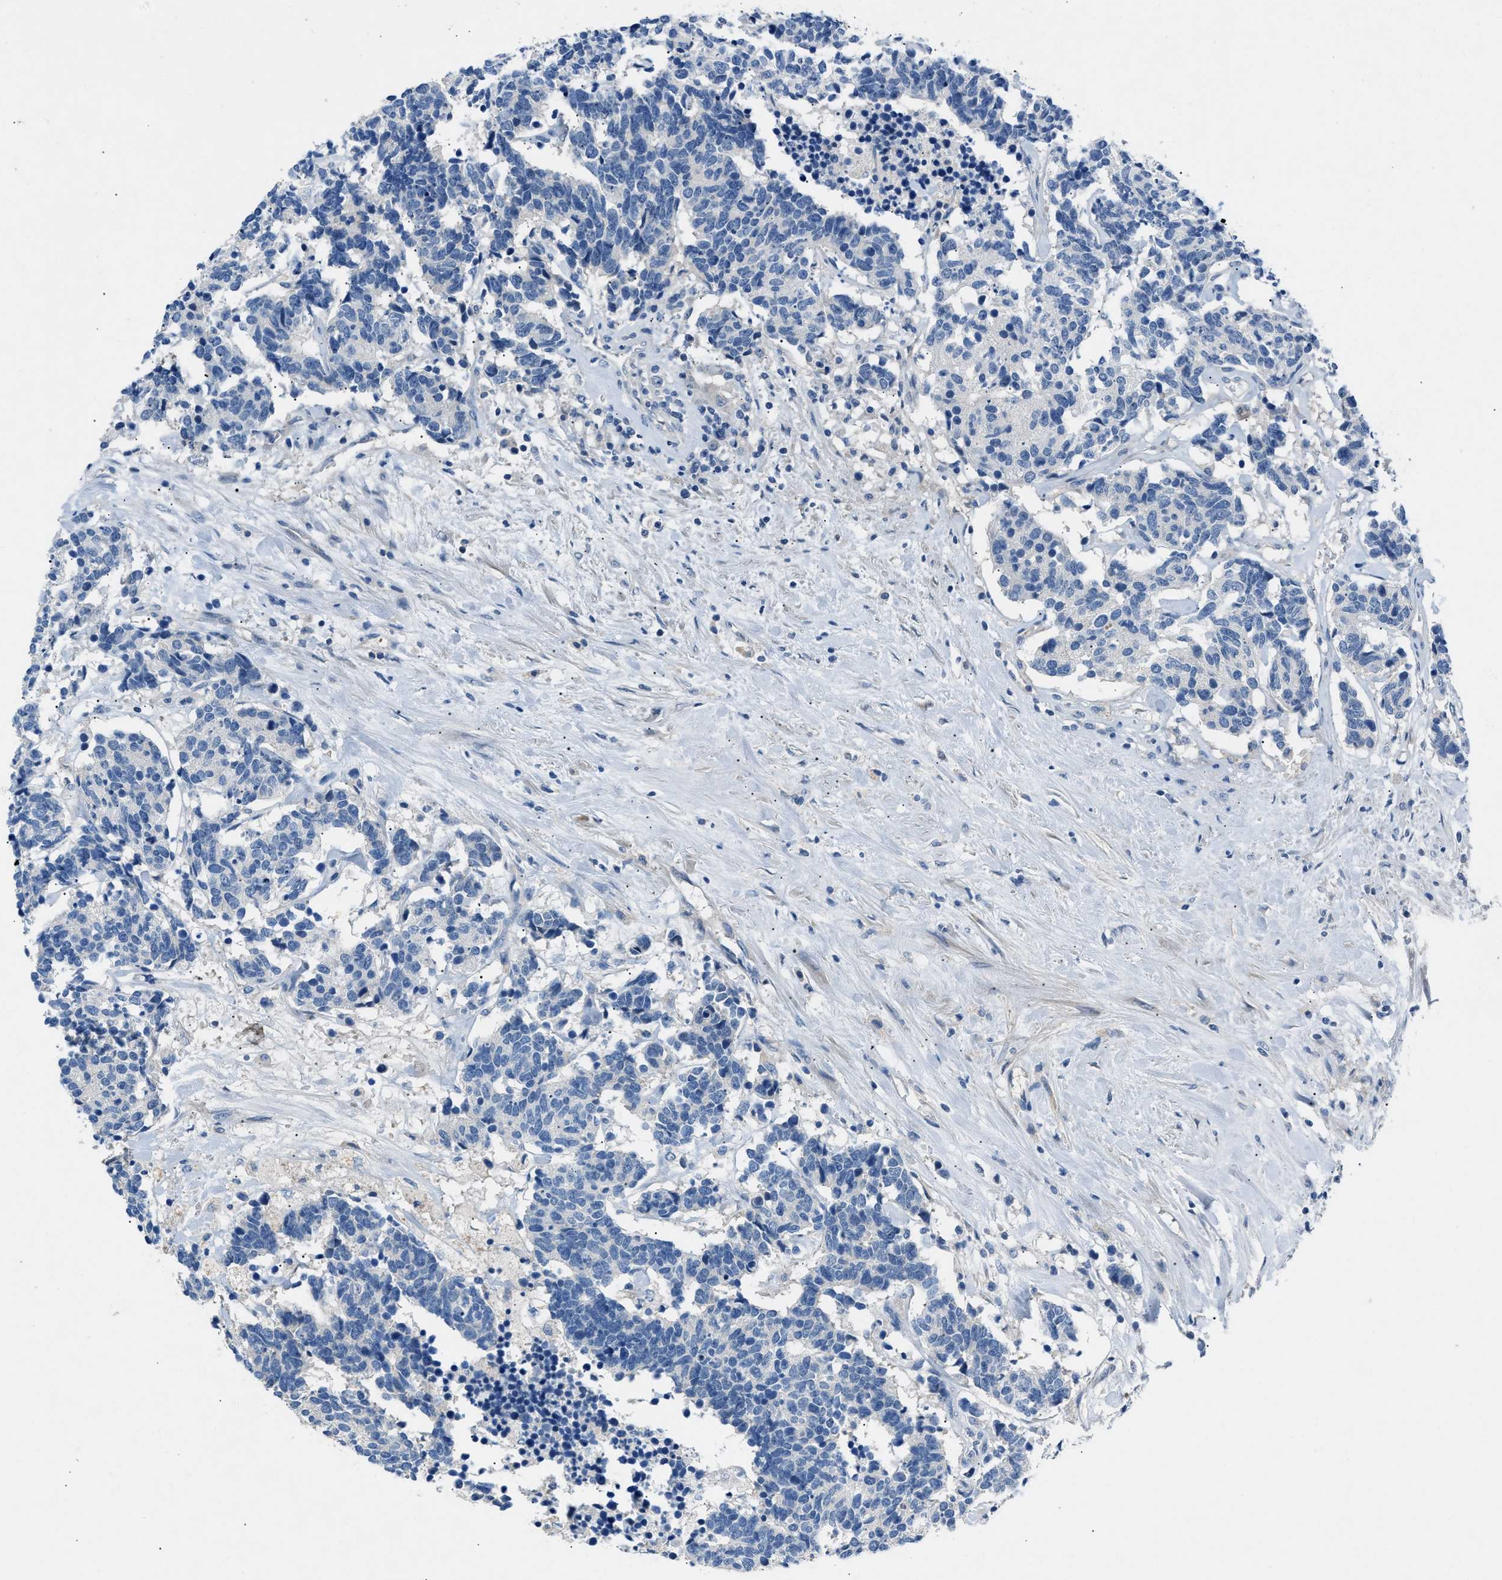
{"staining": {"intensity": "negative", "quantity": "none", "location": "none"}, "tissue": "carcinoid", "cell_type": "Tumor cells", "image_type": "cancer", "snomed": [{"axis": "morphology", "description": "Carcinoma, NOS"}, {"axis": "morphology", "description": "Carcinoid, malignant, NOS"}, {"axis": "topography", "description": "Urinary bladder"}], "caption": "This is a histopathology image of immunohistochemistry staining of carcinoid, which shows no staining in tumor cells.", "gene": "DNAAF5", "patient": {"sex": "male", "age": 57}}